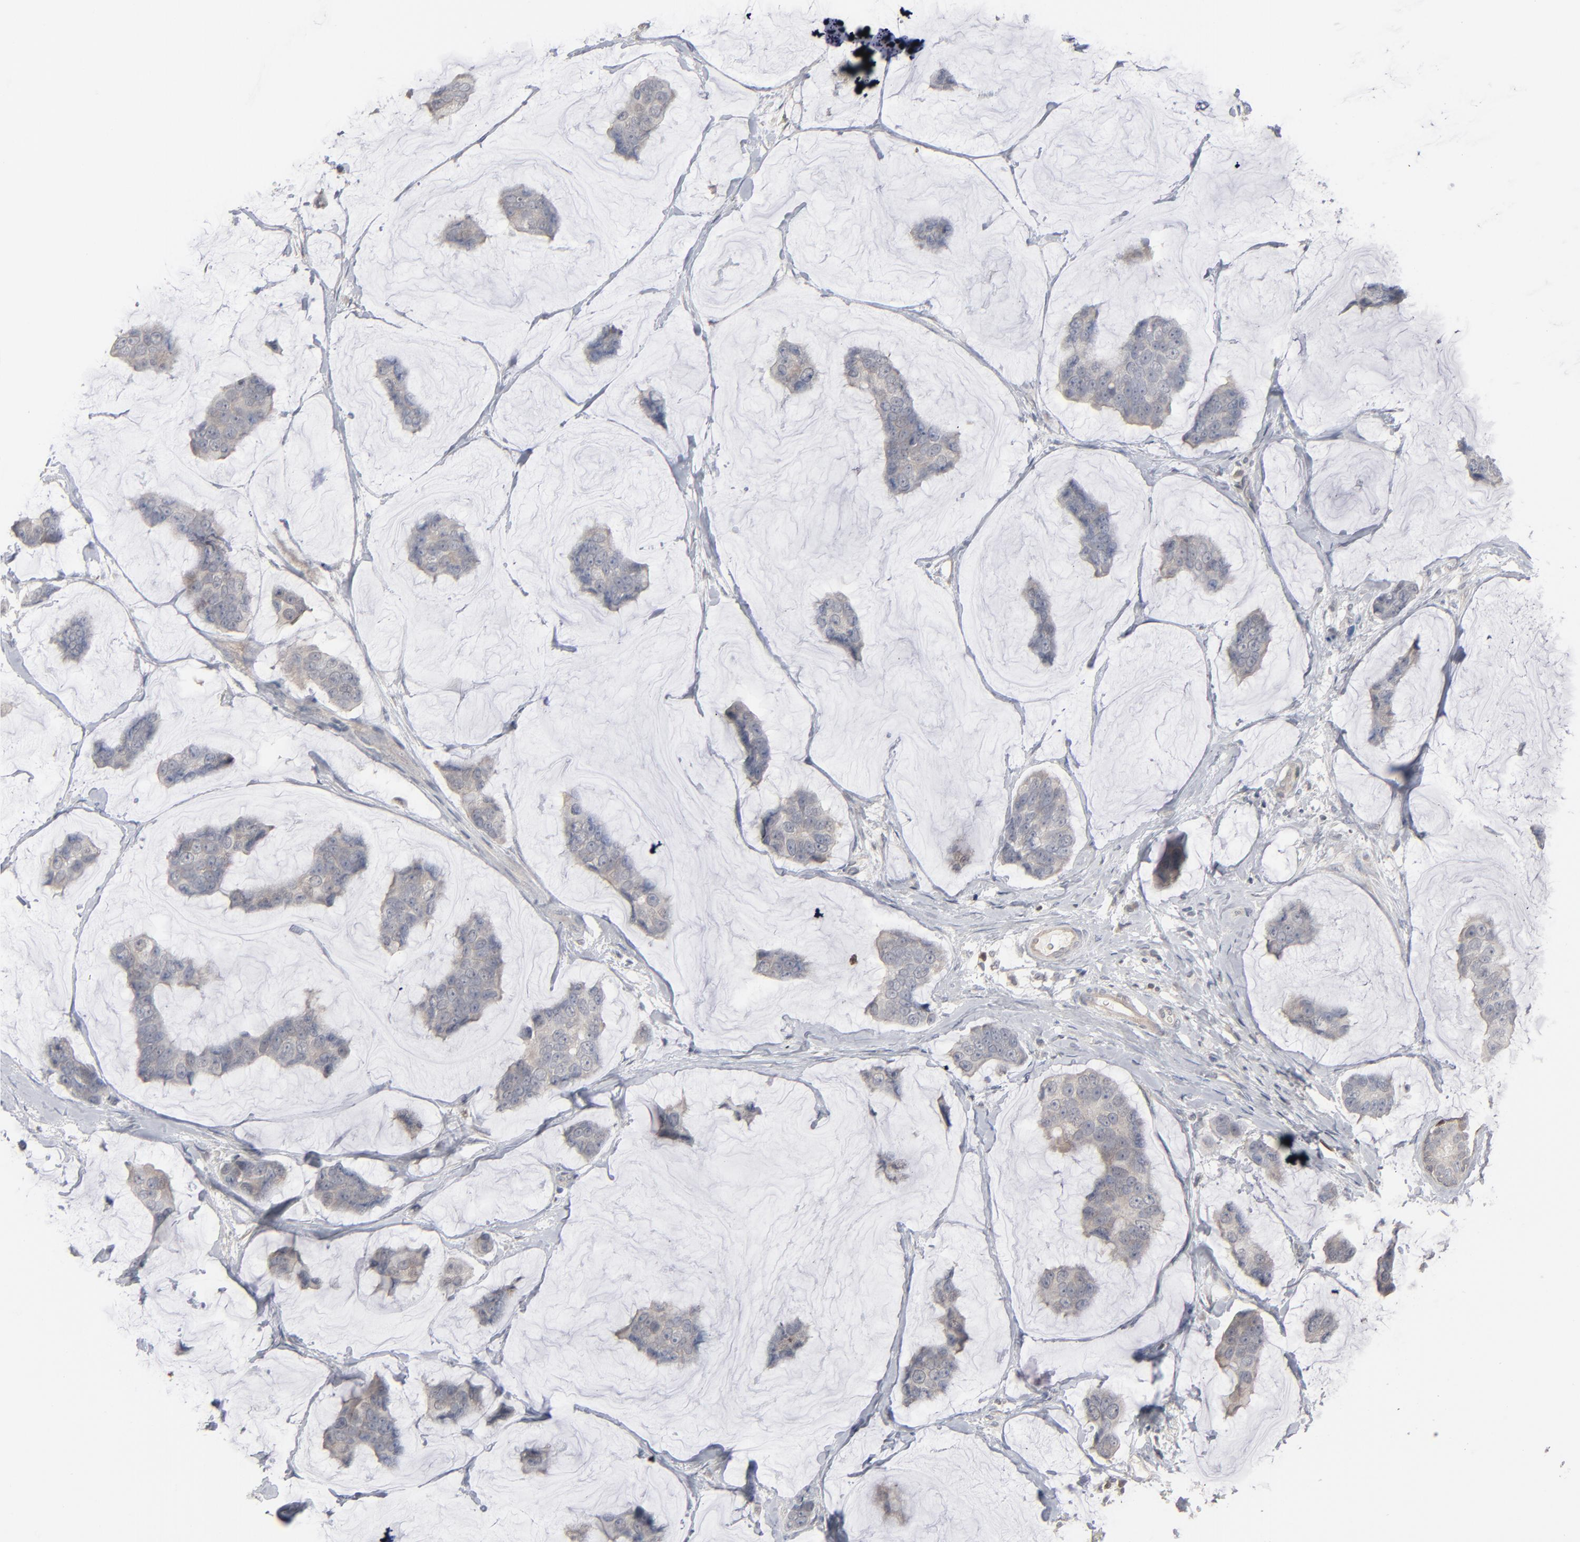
{"staining": {"intensity": "weak", "quantity": ">75%", "location": "cytoplasmic/membranous"}, "tissue": "breast cancer", "cell_type": "Tumor cells", "image_type": "cancer", "snomed": [{"axis": "morphology", "description": "Normal tissue, NOS"}, {"axis": "morphology", "description": "Duct carcinoma"}, {"axis": "topography", "description": "Breast"}], "caption": "Immunohistochemistry (DAB (3,3'-diaminobenzidine)) staining of human breast cancer (infiltrating ductal carcinoma) reveals weak cytoplasmic/membranous protein staining in about >75% of tumor cells. (DAB IHC with brightfield microscopy, high magnification).", "gene": "STAT4", "patient": {"sex": "female", "age": 50}}